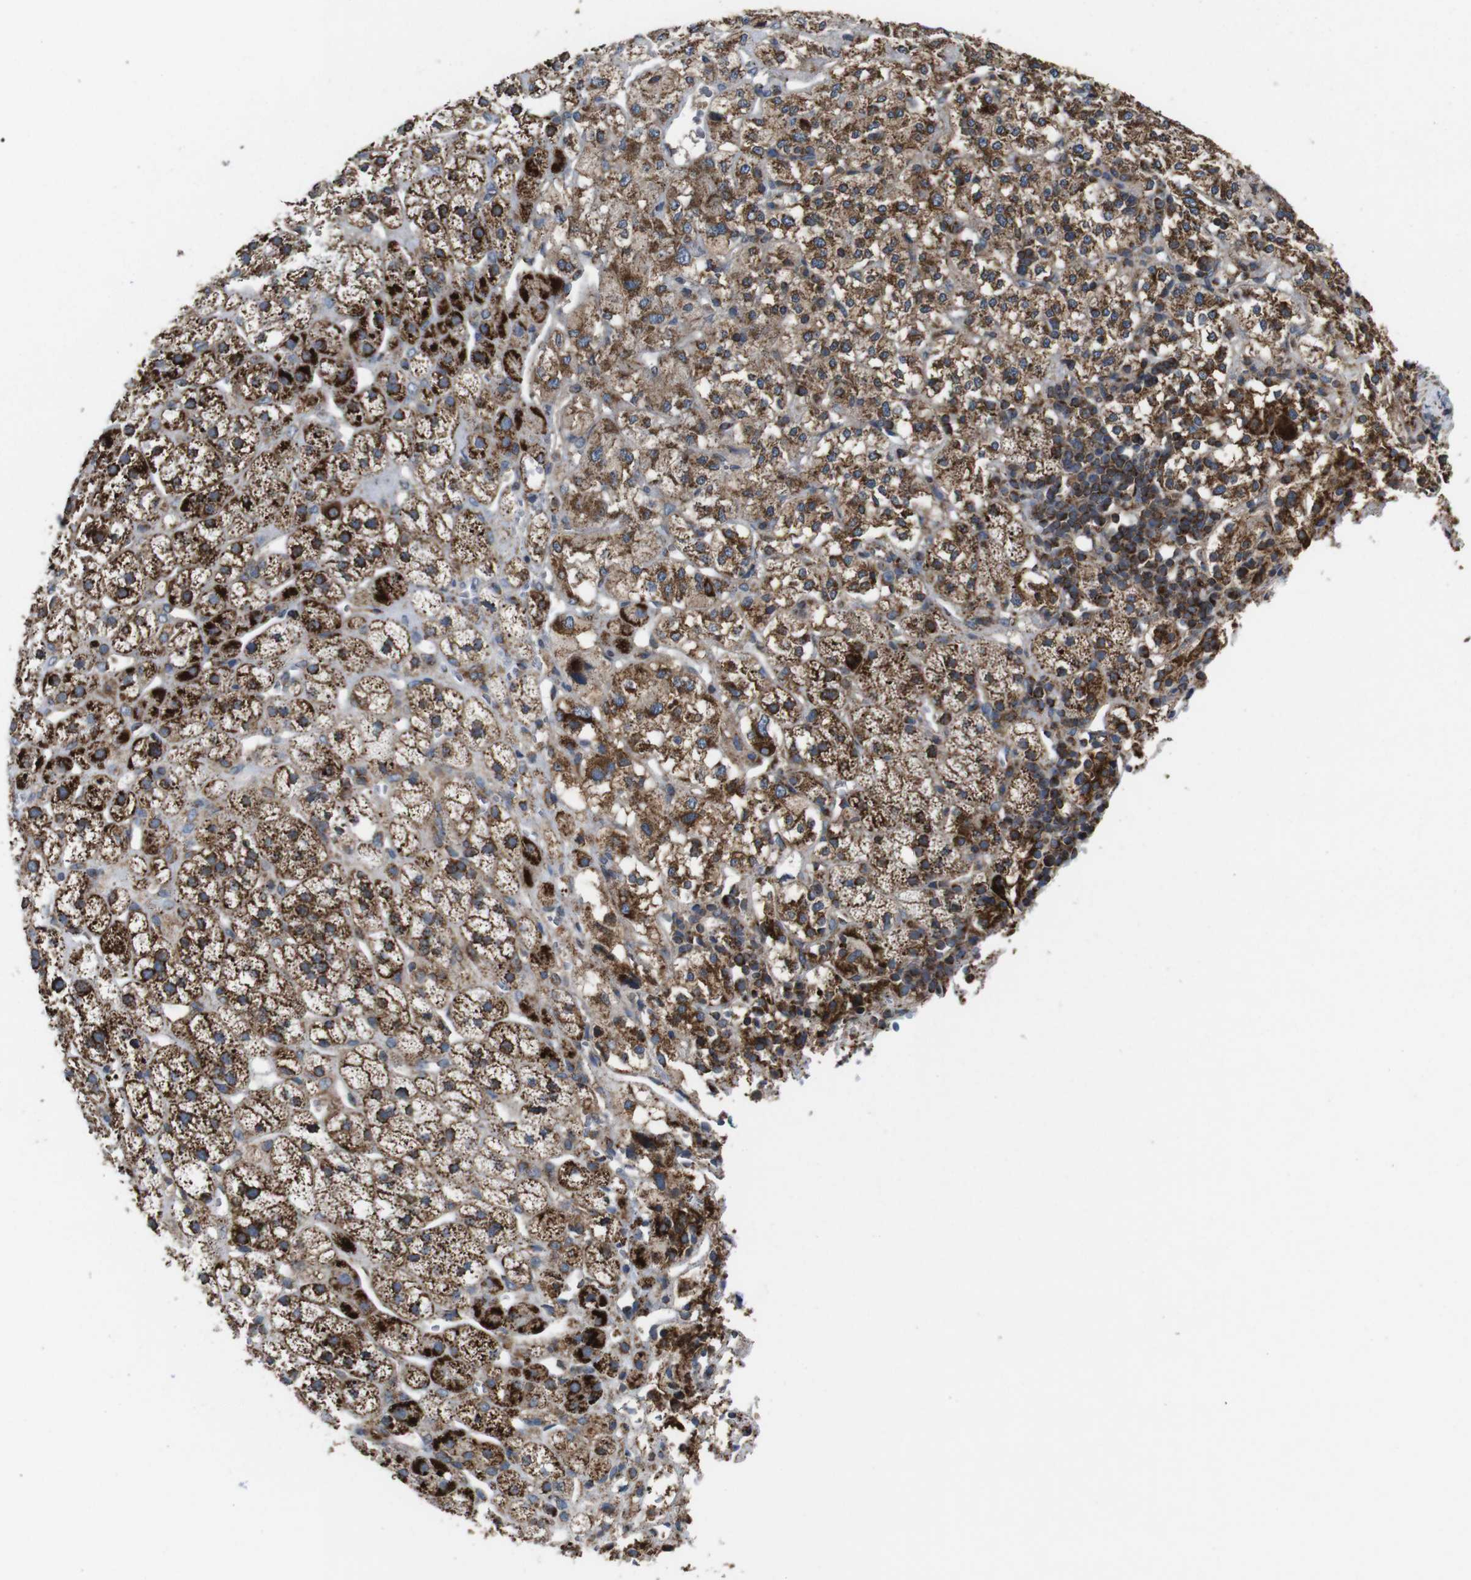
{"staining": {"intensity": "strong", "quantity": ">75%", "location": "cytoplasmic/membranous"}, "tissue": "adrenal gland", "cell_type": "Glandular cells", "image_type": "normal", "snomed": [{"axis": "morphology", "description": "Normal tissue, NOS"}, {"axis": "topography", "description": "Adrenal gland"}], "caption": "DAB (3,3'-diaminobenzidine) immunohistochemical staining of benign human adrenal gland shows strong cytoplasmic/membranous protein positivity in about >75% of glandular cells. (brown staining indicates protein expression, while blue staining denotes nuclei).", "gene": "HK1", "patient": {"sex": "male", "age": 56}}